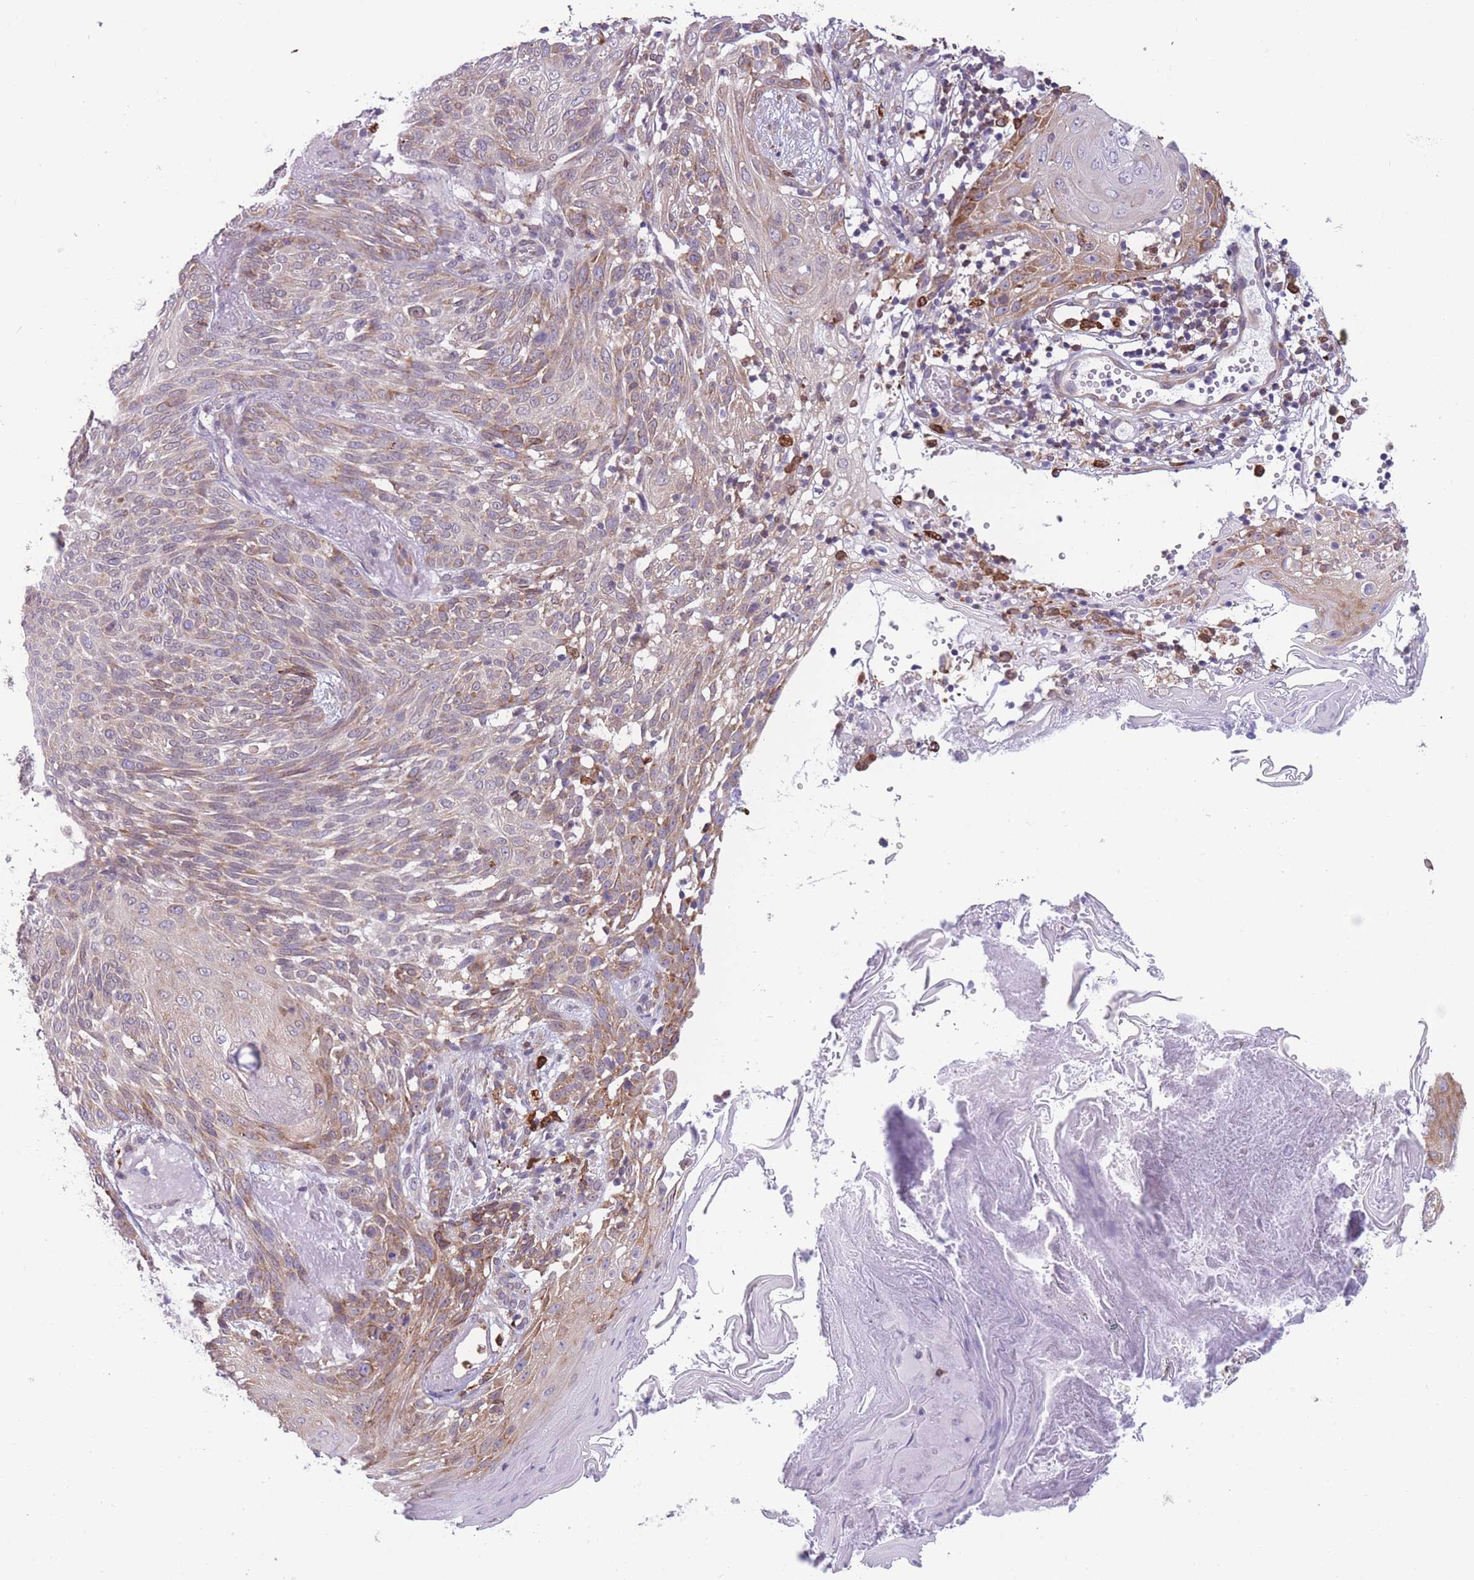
{"staining": {"intensity": "weak", "quantity": "25%-75%", "location": "cytoplasmic/membranous"}, "tissue": "skin cancer", "cell_type": "Tumor cells", "image_type": "cancer", "snomed": [{"axis": "morphology", "description": "Basal cell carcinoma"}, {"axis": "topography", "description": "Skin"}], "caption": "Immunohistochemistry (IHC) photomicrograph of human skin basal cell carcinoma stained for a protein (brown), which shows low levels of weak cytoplasmic/membranous positivity in about 25%-75% of tumor cells.", "gene": "TMEM121", "patient": {"sex": "female", "age": 86}}